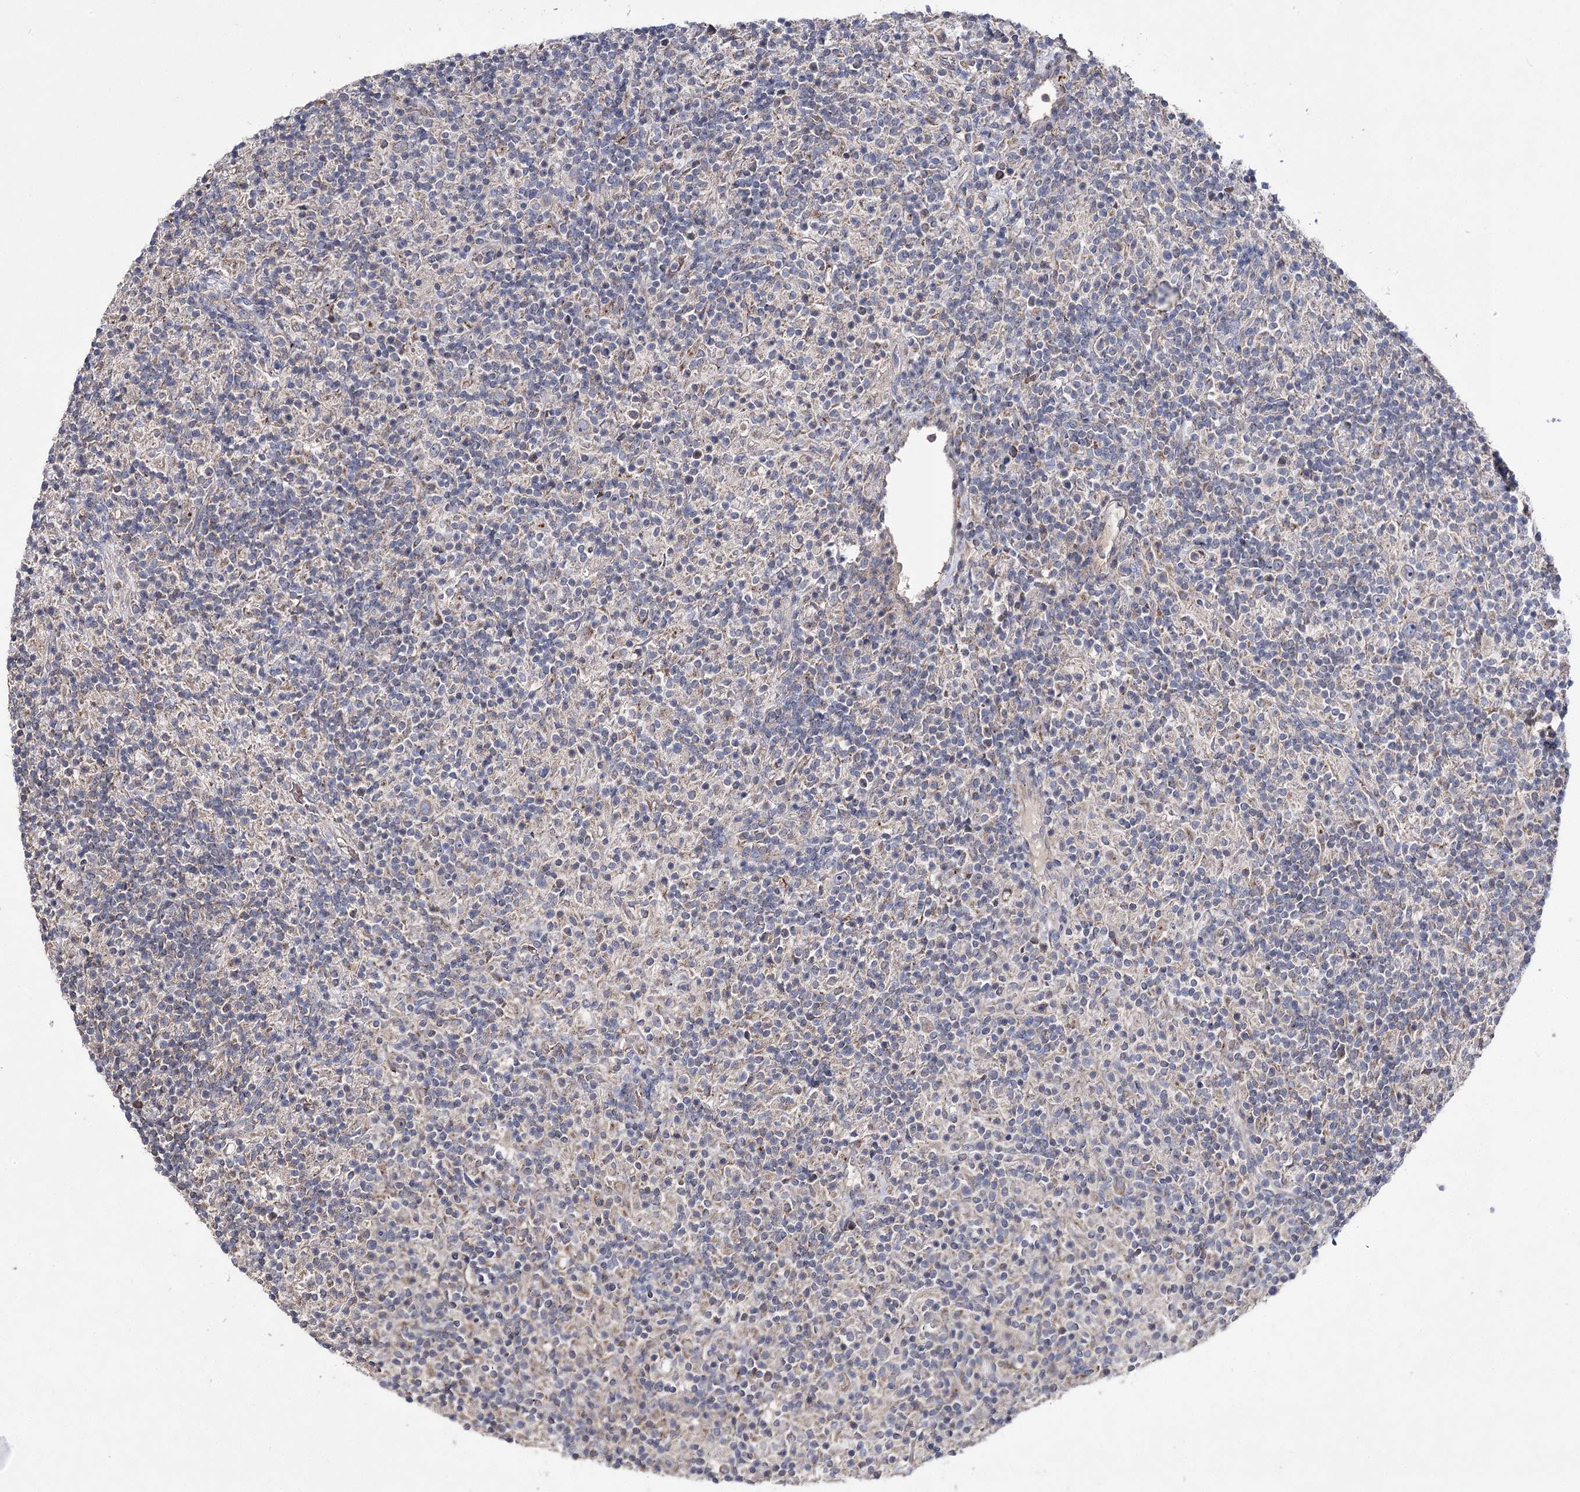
{"staining": {"intensity": "negative", "quantity": "none", "location": "none"}, "tissue": "lymphoma", "cell_type": "Tumor cells", "image_type": "cancer", "snomed": [{"axis": "morphology", "description": "Hodgkin's disease, NOS"}, {"axis": "topography", "description": "Lymph node"}], "caption": "IHC histopathology image of neoplastic tissue: Hodgkin's disease stained with DAB shows no significant protein positivity in tumor cells.", "gene": "AURKC", "patient": {"sex": "male", "age": 70}}